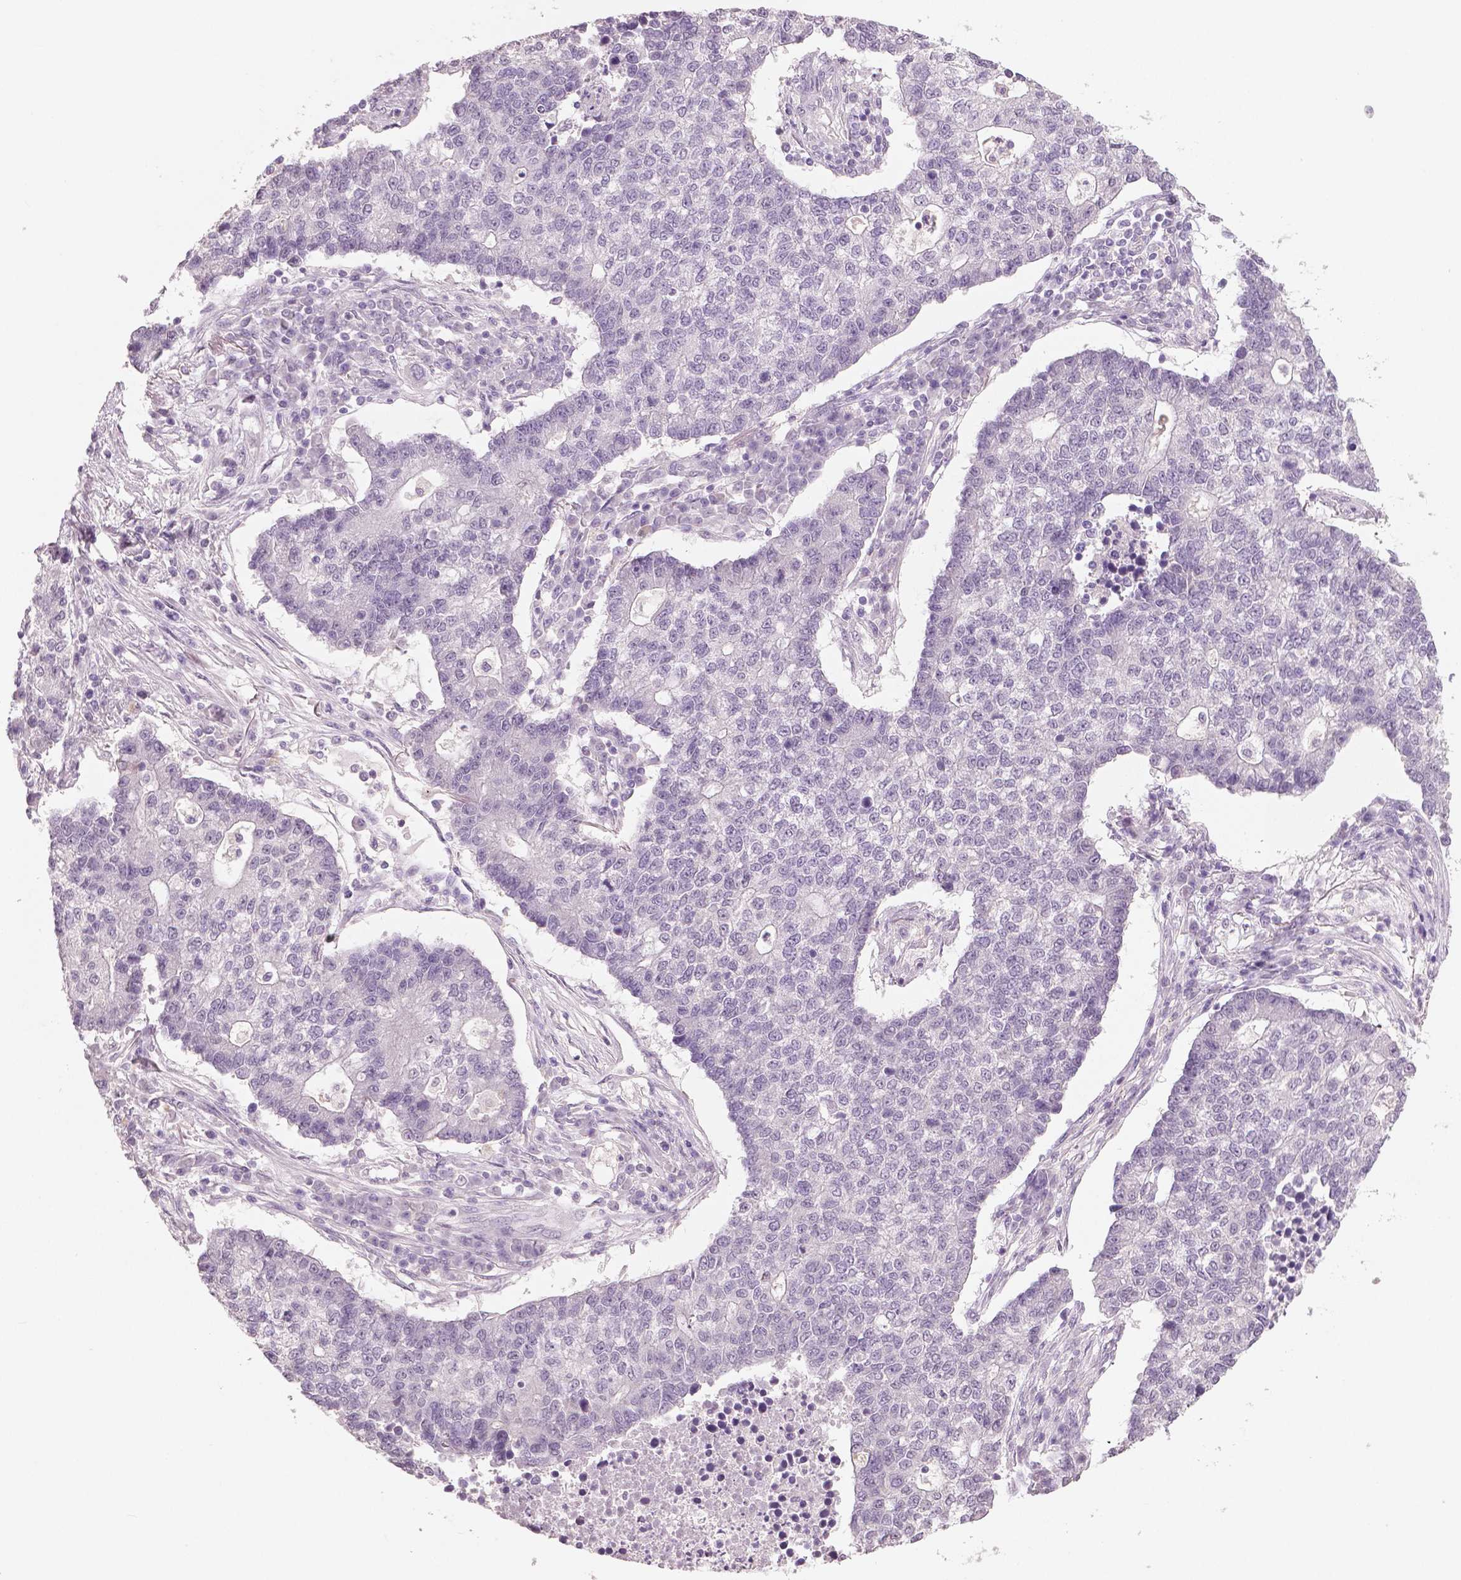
{"staining": {"intensity": "negative", "quantity": "none", "location": "none"}, "tissue": "lung cancer", "cell_type": "Tumor cells", "image_type": "cancer", "snomed": [{"axis": "morphology", "description": "Adenocarcinoma, NOS"}, {"axis": "topography", "description": "Lung"}], "caption": "DAB (3,3'-diaminobenzidine) immunohistochemical staining of lung adenocarcinoma displays no significant positivity in tumor cells.", "gene": "NECAB1", "patient": {"sex": "male", "age": 57}}